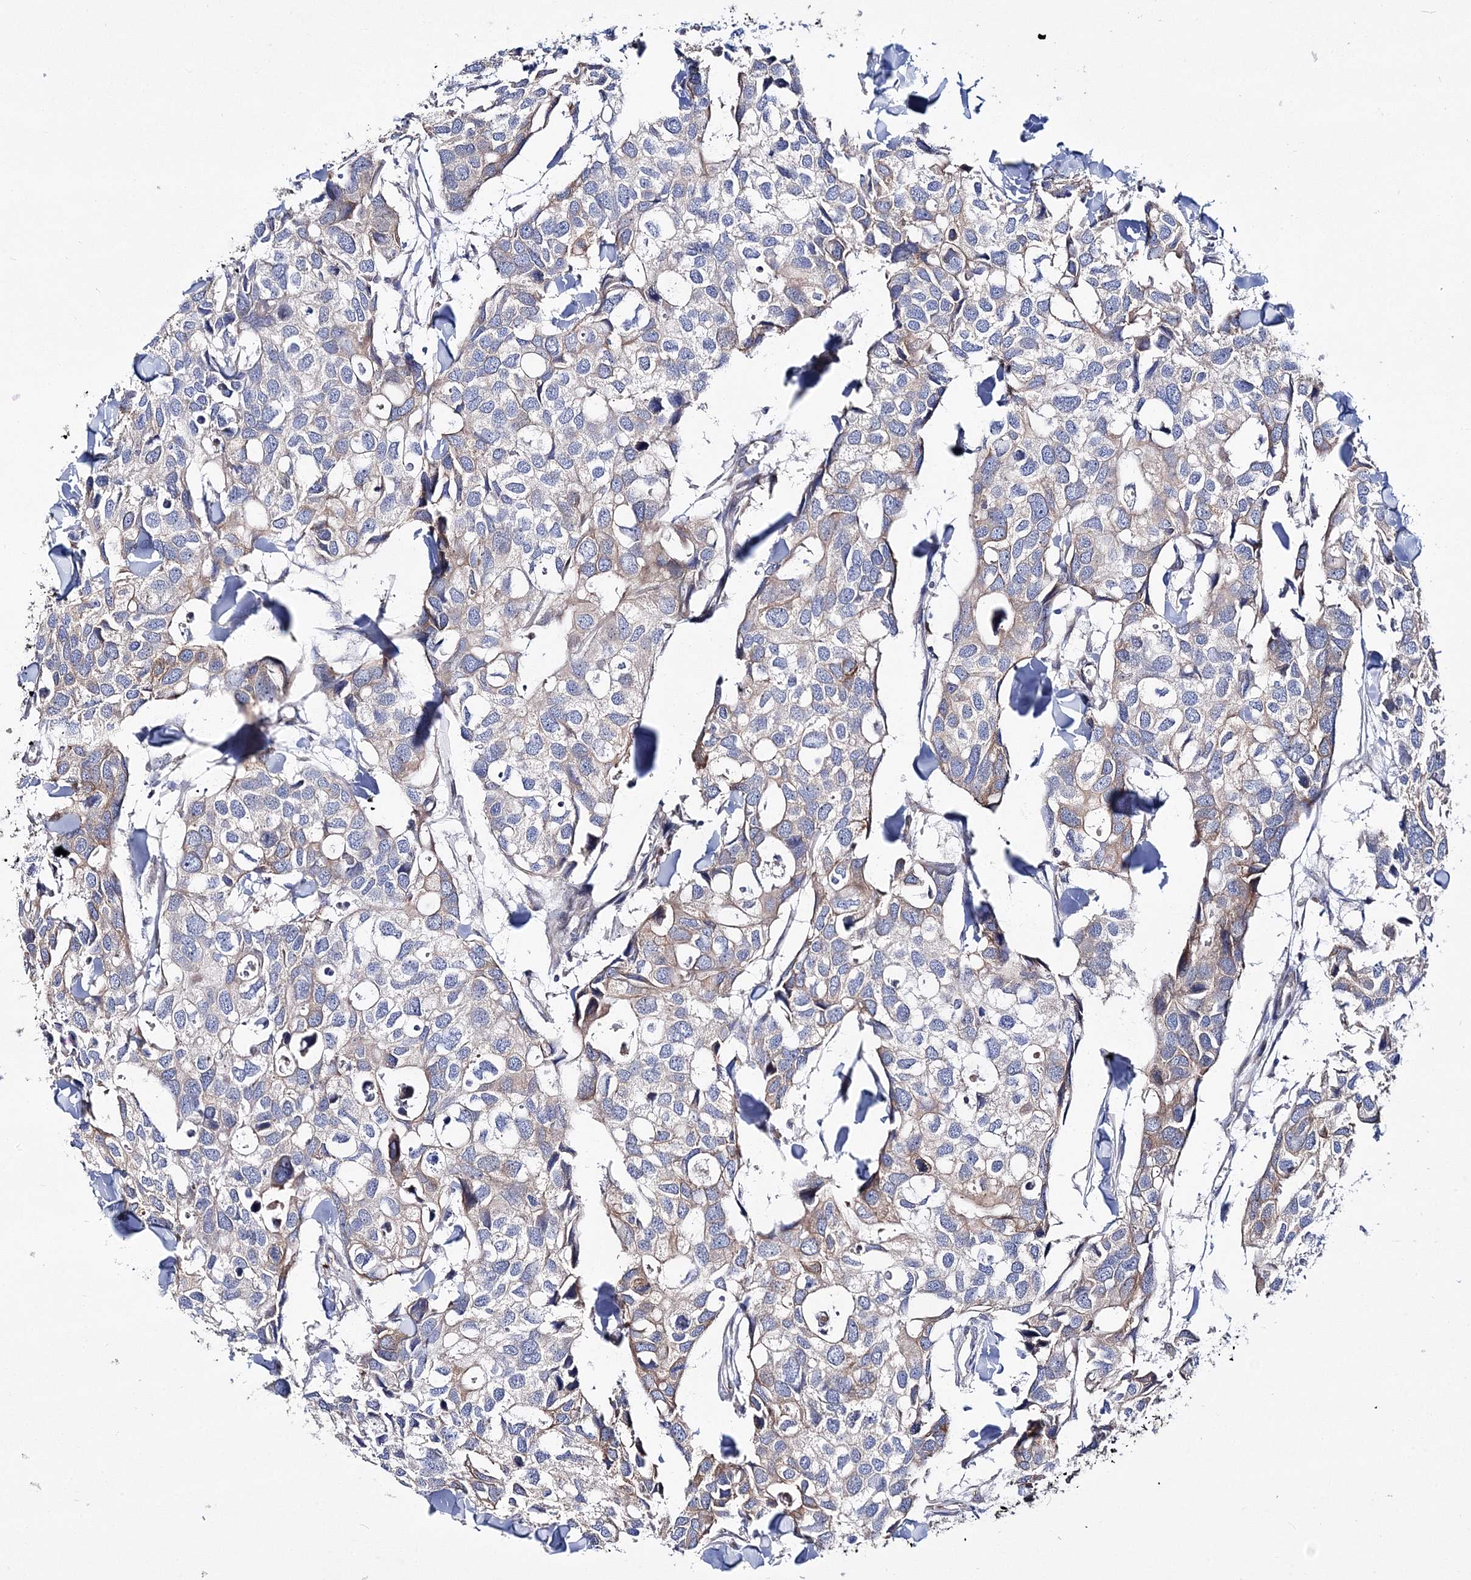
{"staining": {"intensity": "weak", "quantity": "<25%", "location": "cytoplasmic/membranous"}, "tissue": "breast cancer", "cell_type": "Tumor cells", "image_type": "cancer", "snomed": [{"axis": "morphology", "description": "Duct carcinoma"}, {"axis": "topography", "description": "Breast"}], "caption": "Immunohistochemical staining of human breast intraductal carcinoma displays no significant expression in tumor cells.", "gene": "ARHGAP32", "patient": {"sex": "female", "age": 83}}